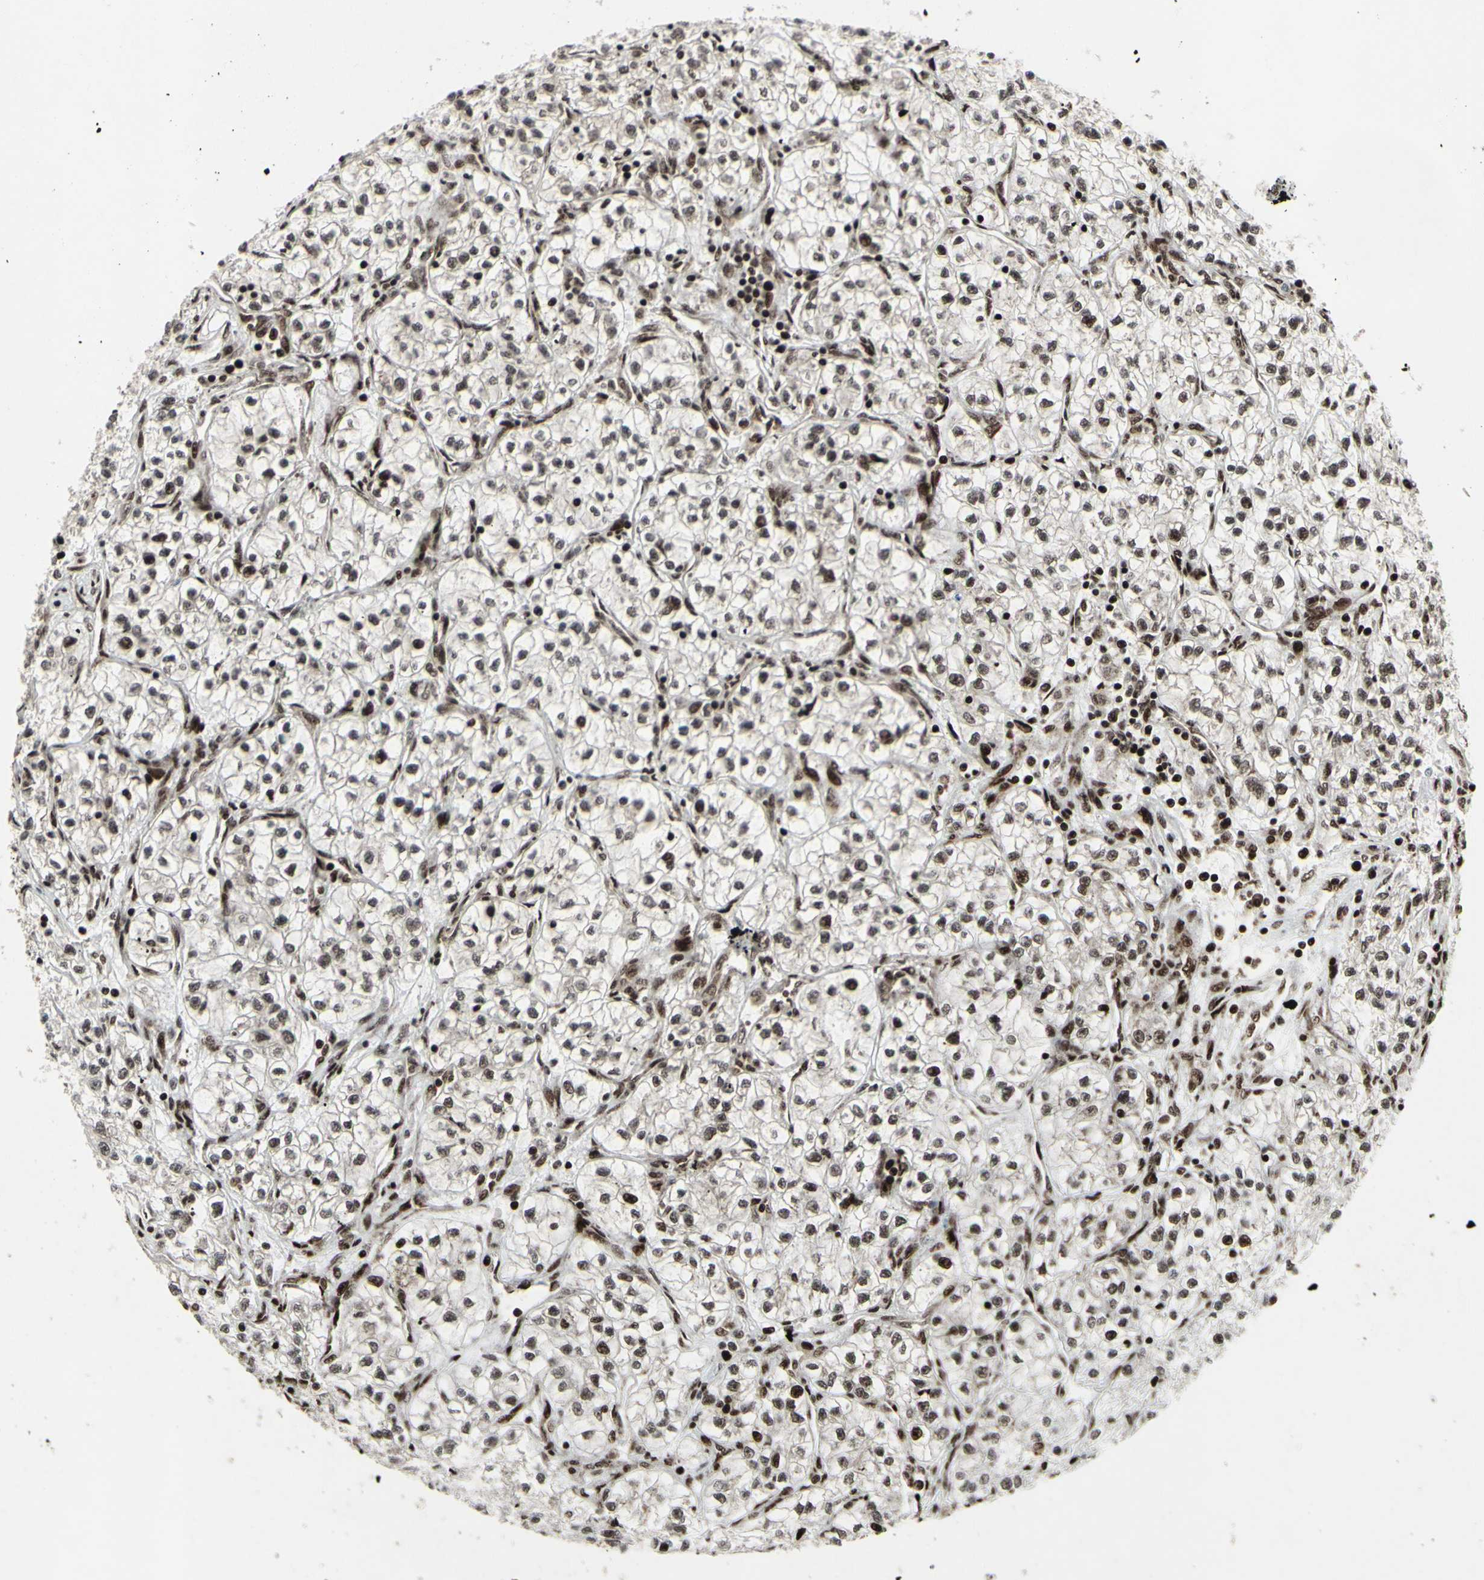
{"staining": {"intensity": "moderate", "quantity": ">75%", "location": "nuclear"}, "tissue": "renal cancer", "cell_type": "Tumor cells", "image_type": "cancer", "snomed": [{"axis": "morphology", "description": "Adenocarcinoma, NOS"}, {"axis": "topography", "description": "Kidney"}], "caption": "Immunohistochemistry histopathology image of neoplastic tissue: human renal cancer (adenocarcinoma) stained using immunohistochemistry exhibits medium levels of moderate protein expression localized specifically in the nuclear of tumor cells, appearing as a nuclear brown color.", "gene": "U2AF2", "patient": {"sex": "female", "age": 57}}